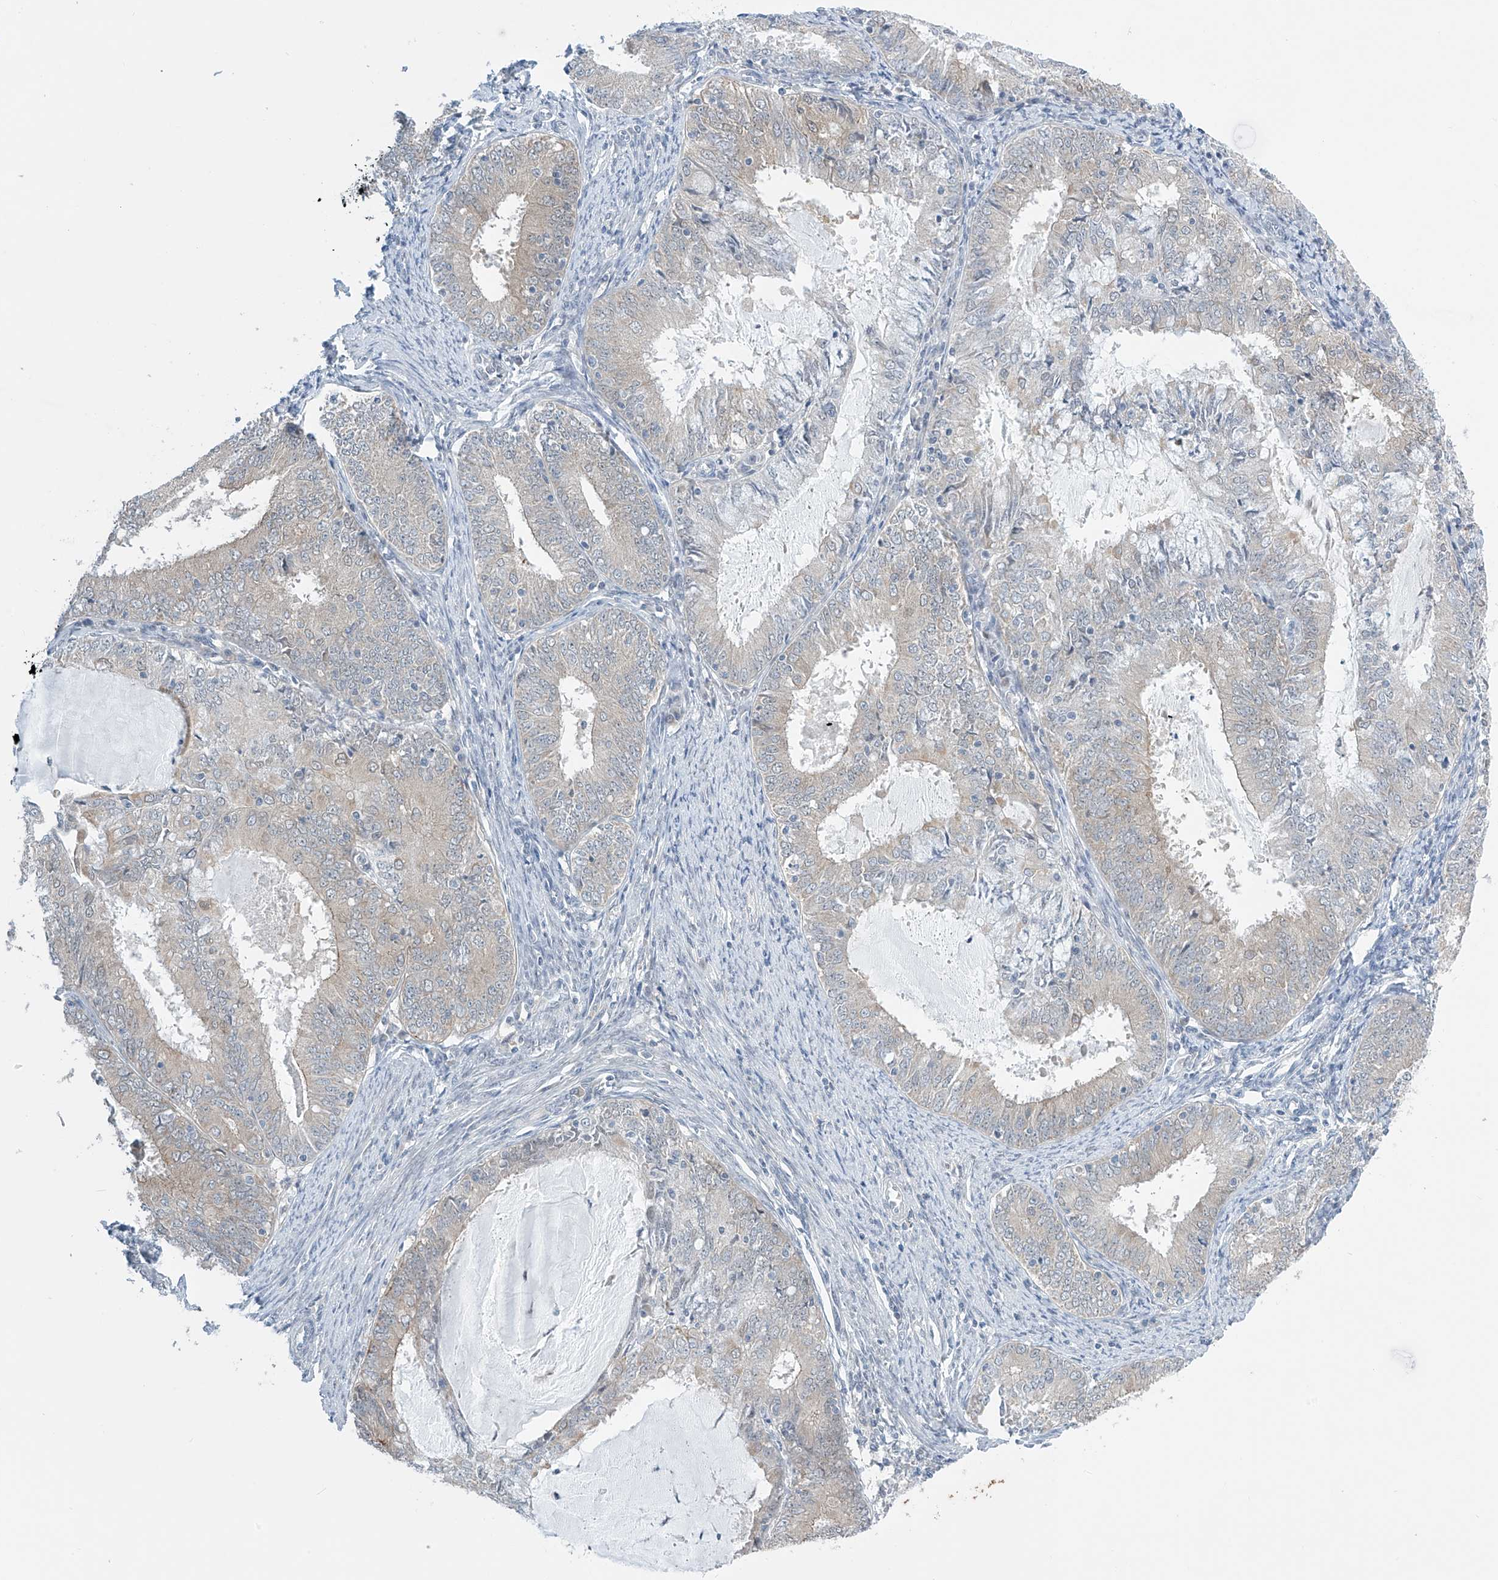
{"staining": {"intensity": "negative", "quantity": "none", "location": "none"}, "tissue": "endometrial cancer", "cell_type": "Tumor cells", "image_type": "cancer", "snomed": [{"axis": "morphology", "description": "Adenocarcinoma, NOS"}, {"axis": "topography", "description": "Endometrium"}], "caption": "Endometrial cancer (adenocarcinoma) was stained to show a protein in brown. There is no significant staining in tumor cells.", "gene": "APLF", "patient": {"sex": "female", "age": 57}}